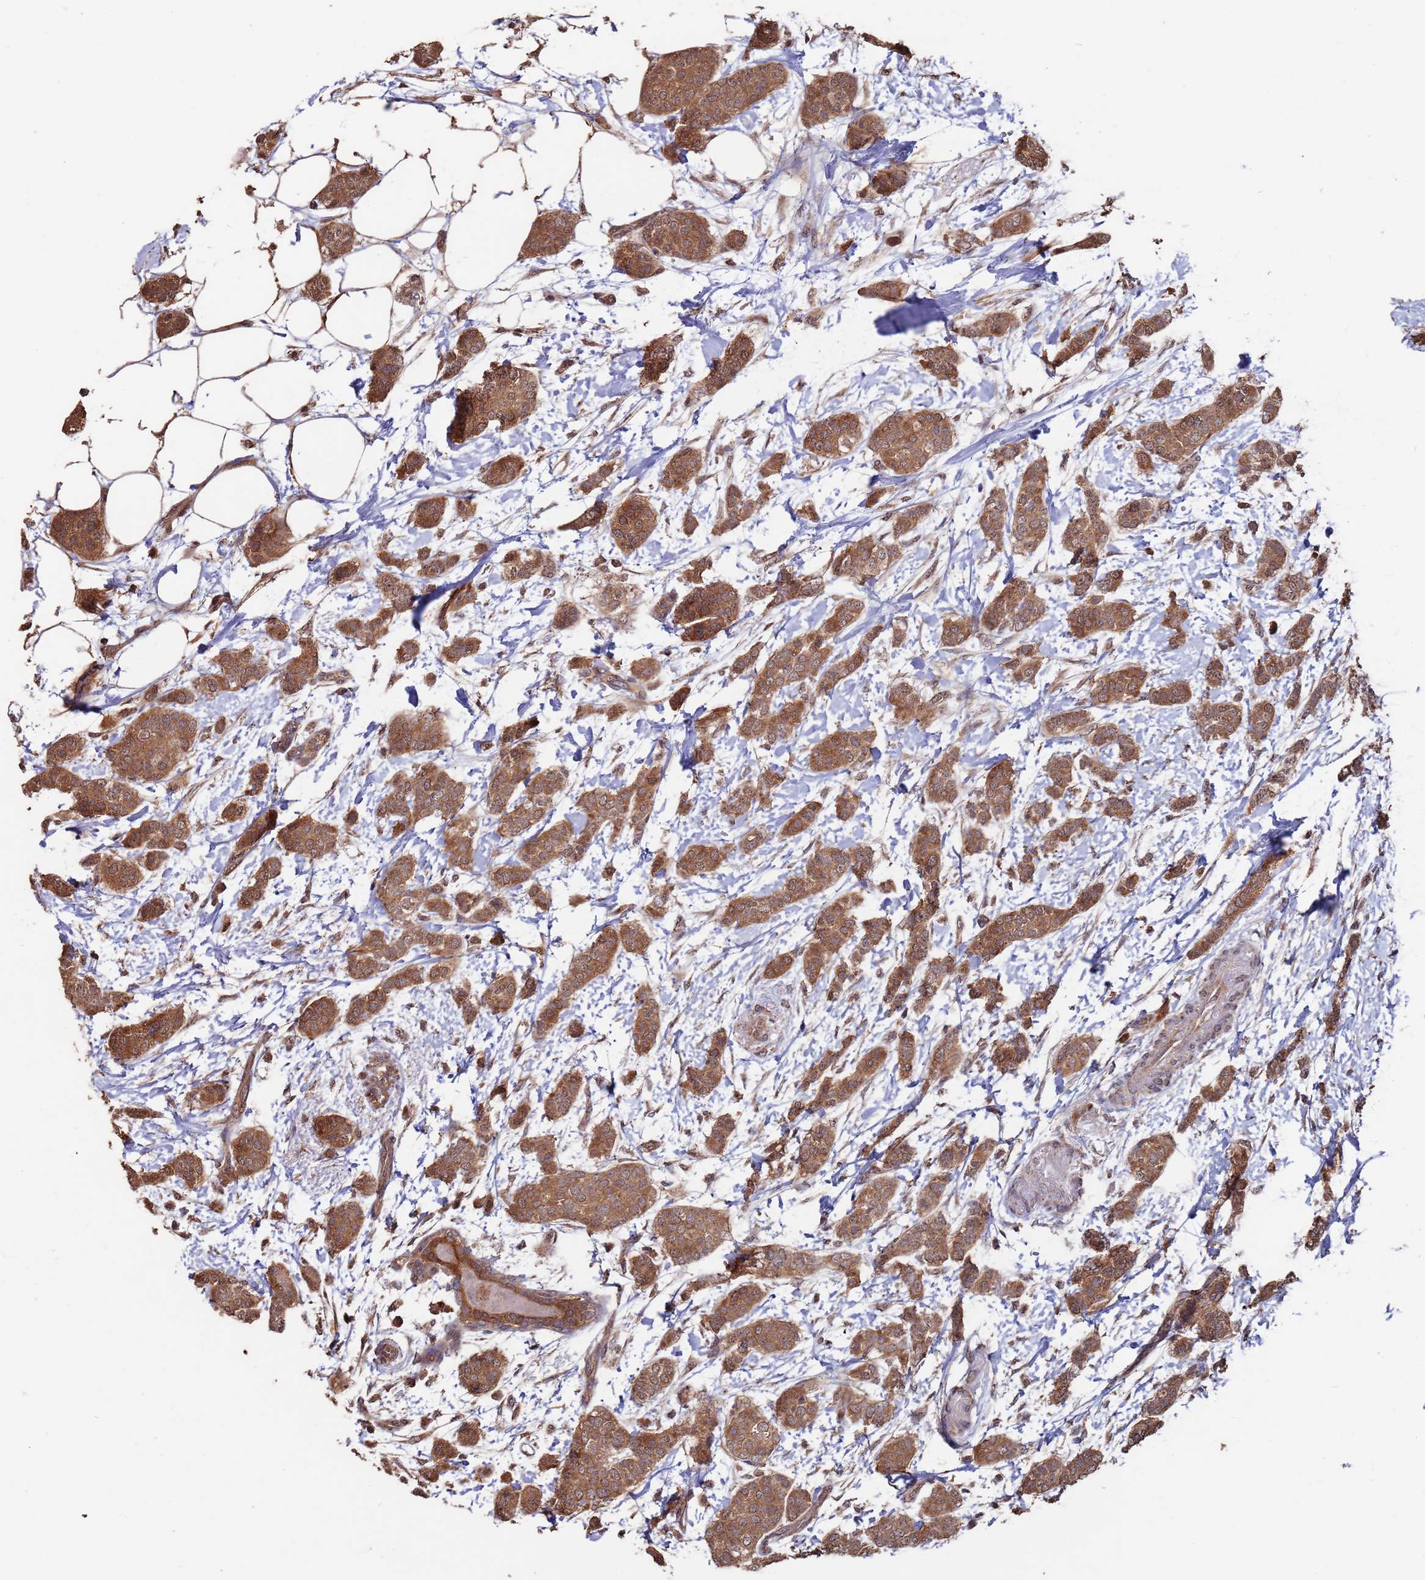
{"staining": {"intensity": "moderate", "quantity": ">75%", "location": "cytoplasmic/membranous"}, "tissue": "breast cancer", "cell_type": "Tumor cells", "image_type": "cancer", "snomed": [{"axis": "morphology", "description": "Duct carcinoma"}, {"axis": "topography", "description": "Breast"}], "caption": "This photomicrograph displays immunohistochemistry (IHC) staining of infiltrating ductal carcinoma (breast), with medium moderate cytoplasmic/membranous staining in about >75% of tumor cells.", "gene": "PRR7", "patient": {"sex": "female", "age": 72}}